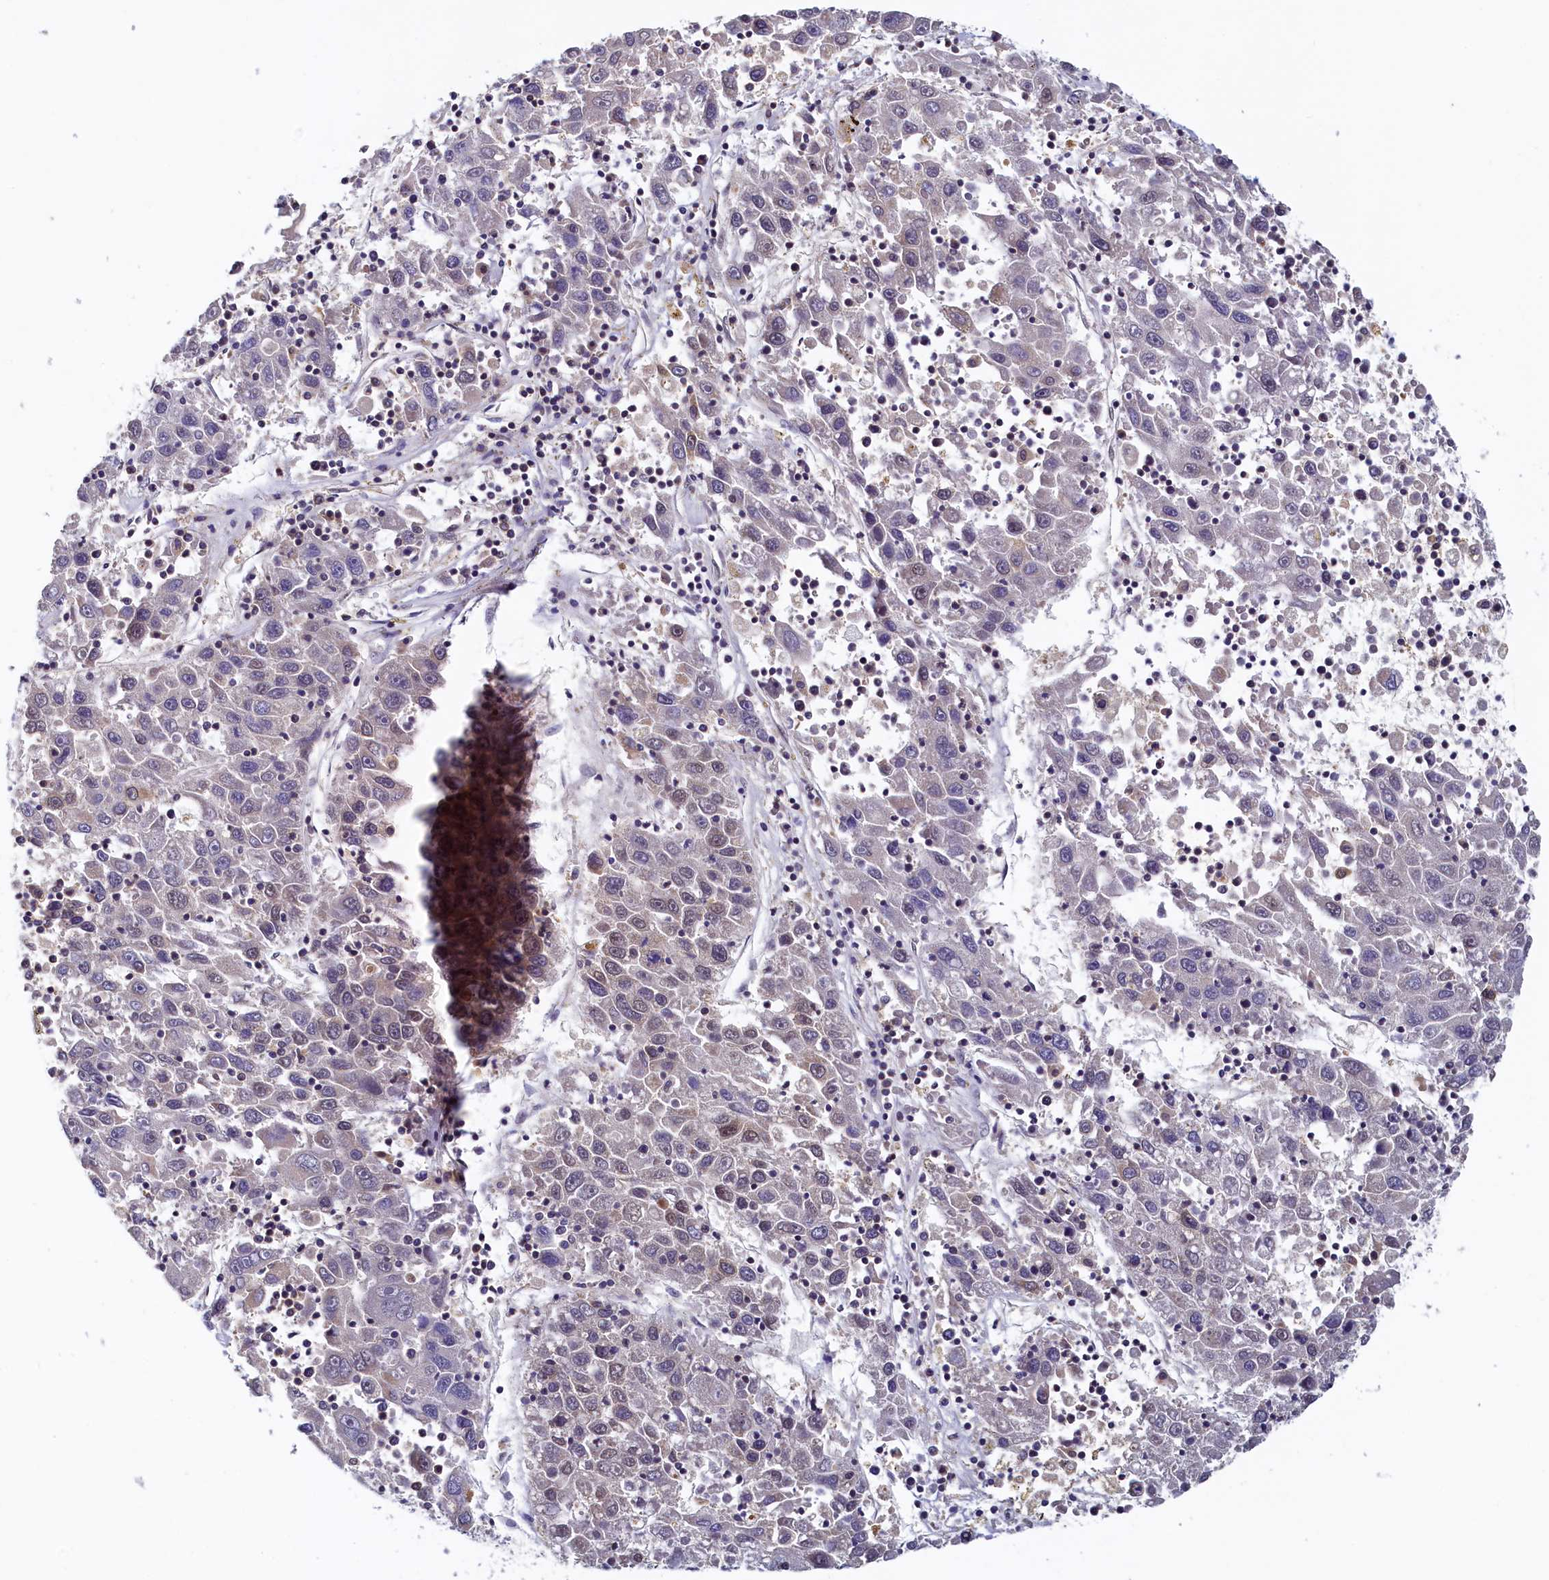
{"staining": {"intensity": "negative", "quantity": "none", "location": "none"}, "tissue": "liver cancer", "cell_type": "Tumor cells", "image_type": "cancer", "snomed": [{"axis": "morphology", "description": "Carcinoma, Hepatocellular, NOS"}, {"axis": "topography", "description": "Liver"}], "caption": "Liver cancer stained for a protein using immunohistochemistry (IHC) demonstrates no staining tumor cells.", "gene": "PAAF1", "patient": {"sex": "male", "age": 49}}